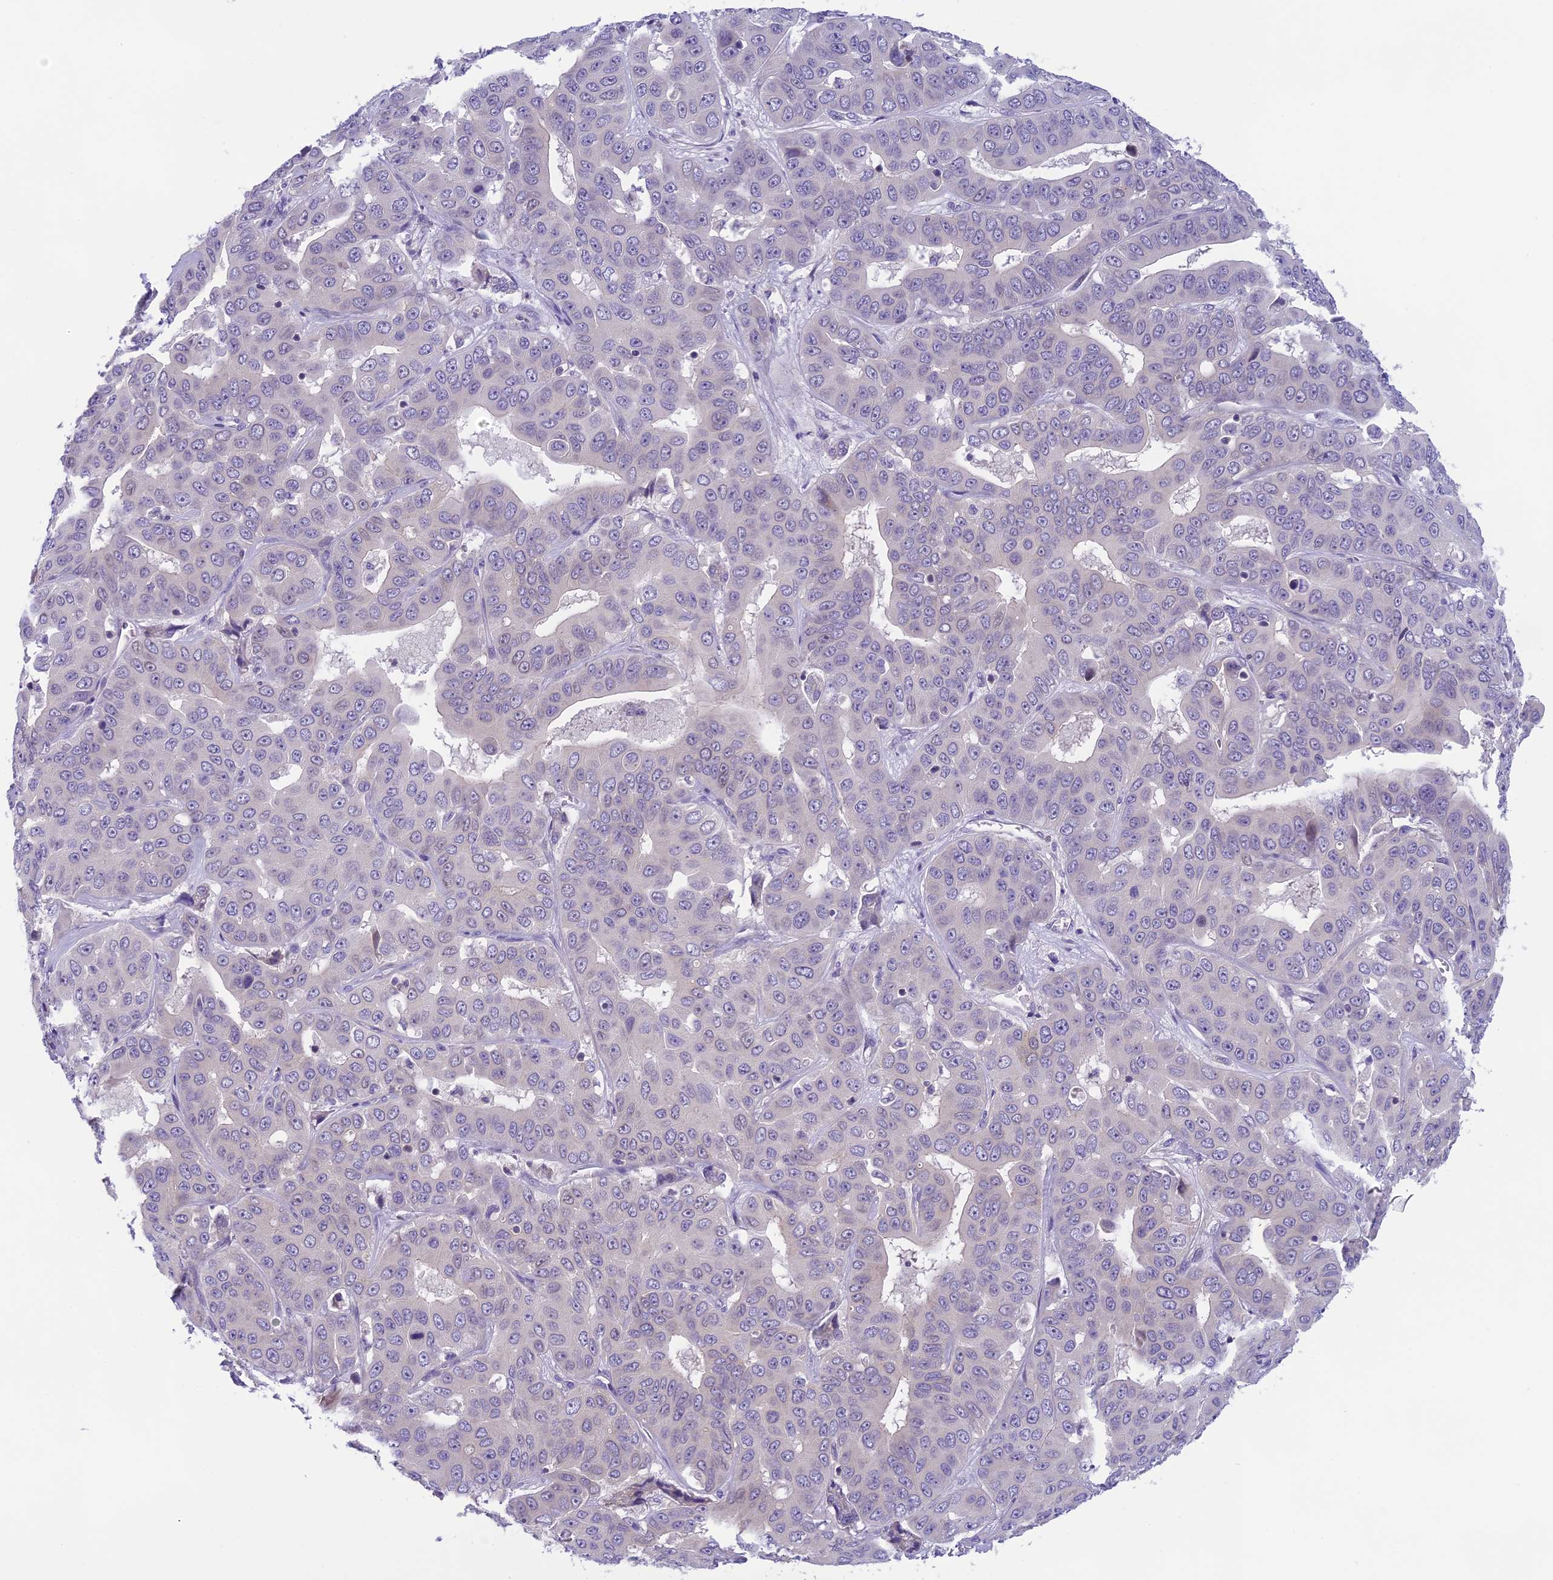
{"staining": {"intensity": "negative", "quantity": "none", "location": "none"}, "tissue": "liver cancer", "cell_type": "Tumor cells", "image_type": "cancer", "snomed": [{"axis": "morphology", "description": "Cholangiocarcinoma"}, {"axis": "topography", "description": "Liver"}], "caption": "IHC image of cholangiocarcinoma (liver) stained for a protein (brown), which exhibits no expression in tumor cells.", "gene": "ARHGEF37", "patient": {"sex": "female", "age": 52}}